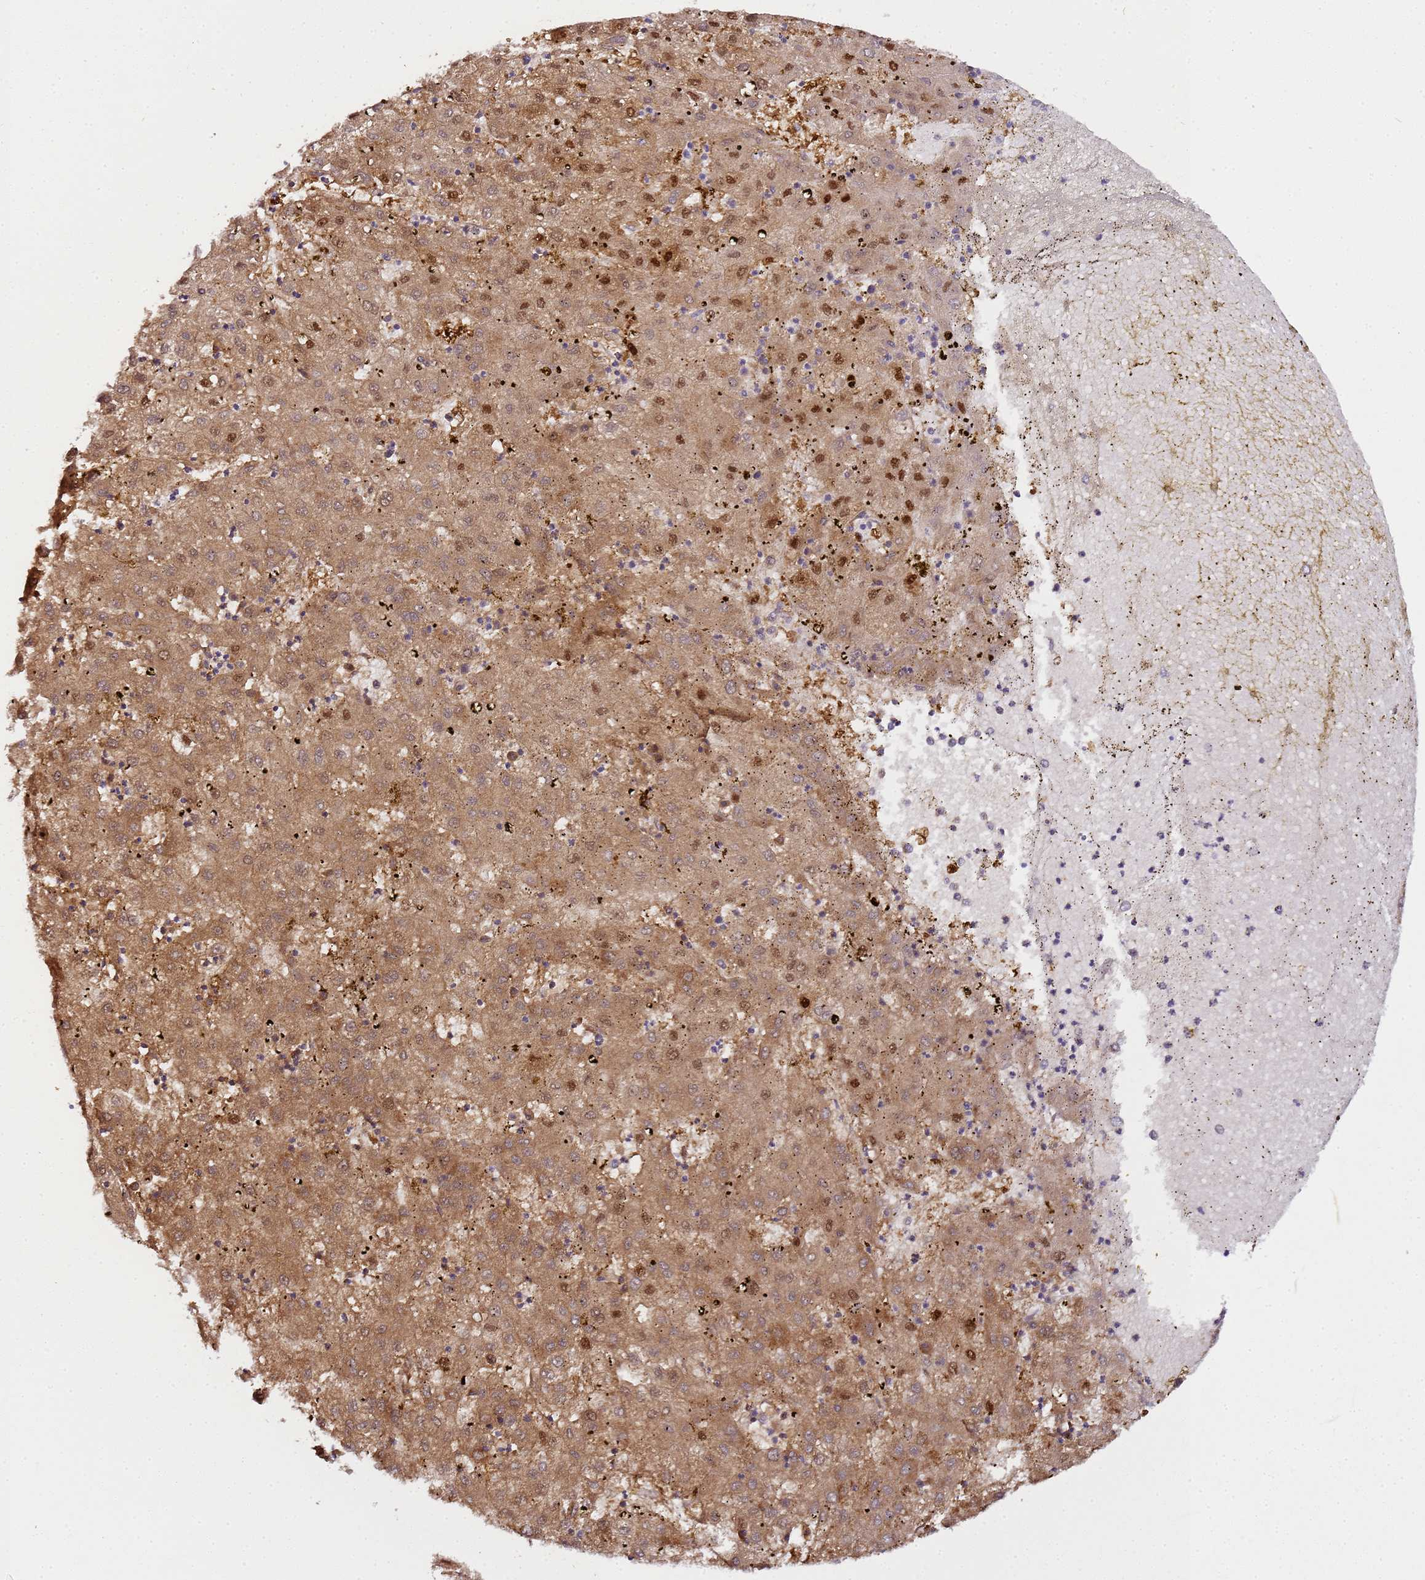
{"staining": {"intensity": "moderate", "quantity": ">75%", "location": "cytoplasmic/membranous,nuclear"}, "tissue": "liver cancer", "cell_type": "Tumor cells", "image_type": "cancer", "snomed": [{"axis": "morphology", "description": "Carcinoma, Hepatocellular, NOS"}, {"axis": "topography", "description": "Liver"}], "caption": "A histopathology image showing moderate cytoplasmic/membranous and nuclear positivity in about >75% of tumor cells in liver hepatocellular carcinoma, as visualized by brown immunohistochemical staining.", "gene": "MRPL49", "patient": {"sex": "male", "age": 72}}